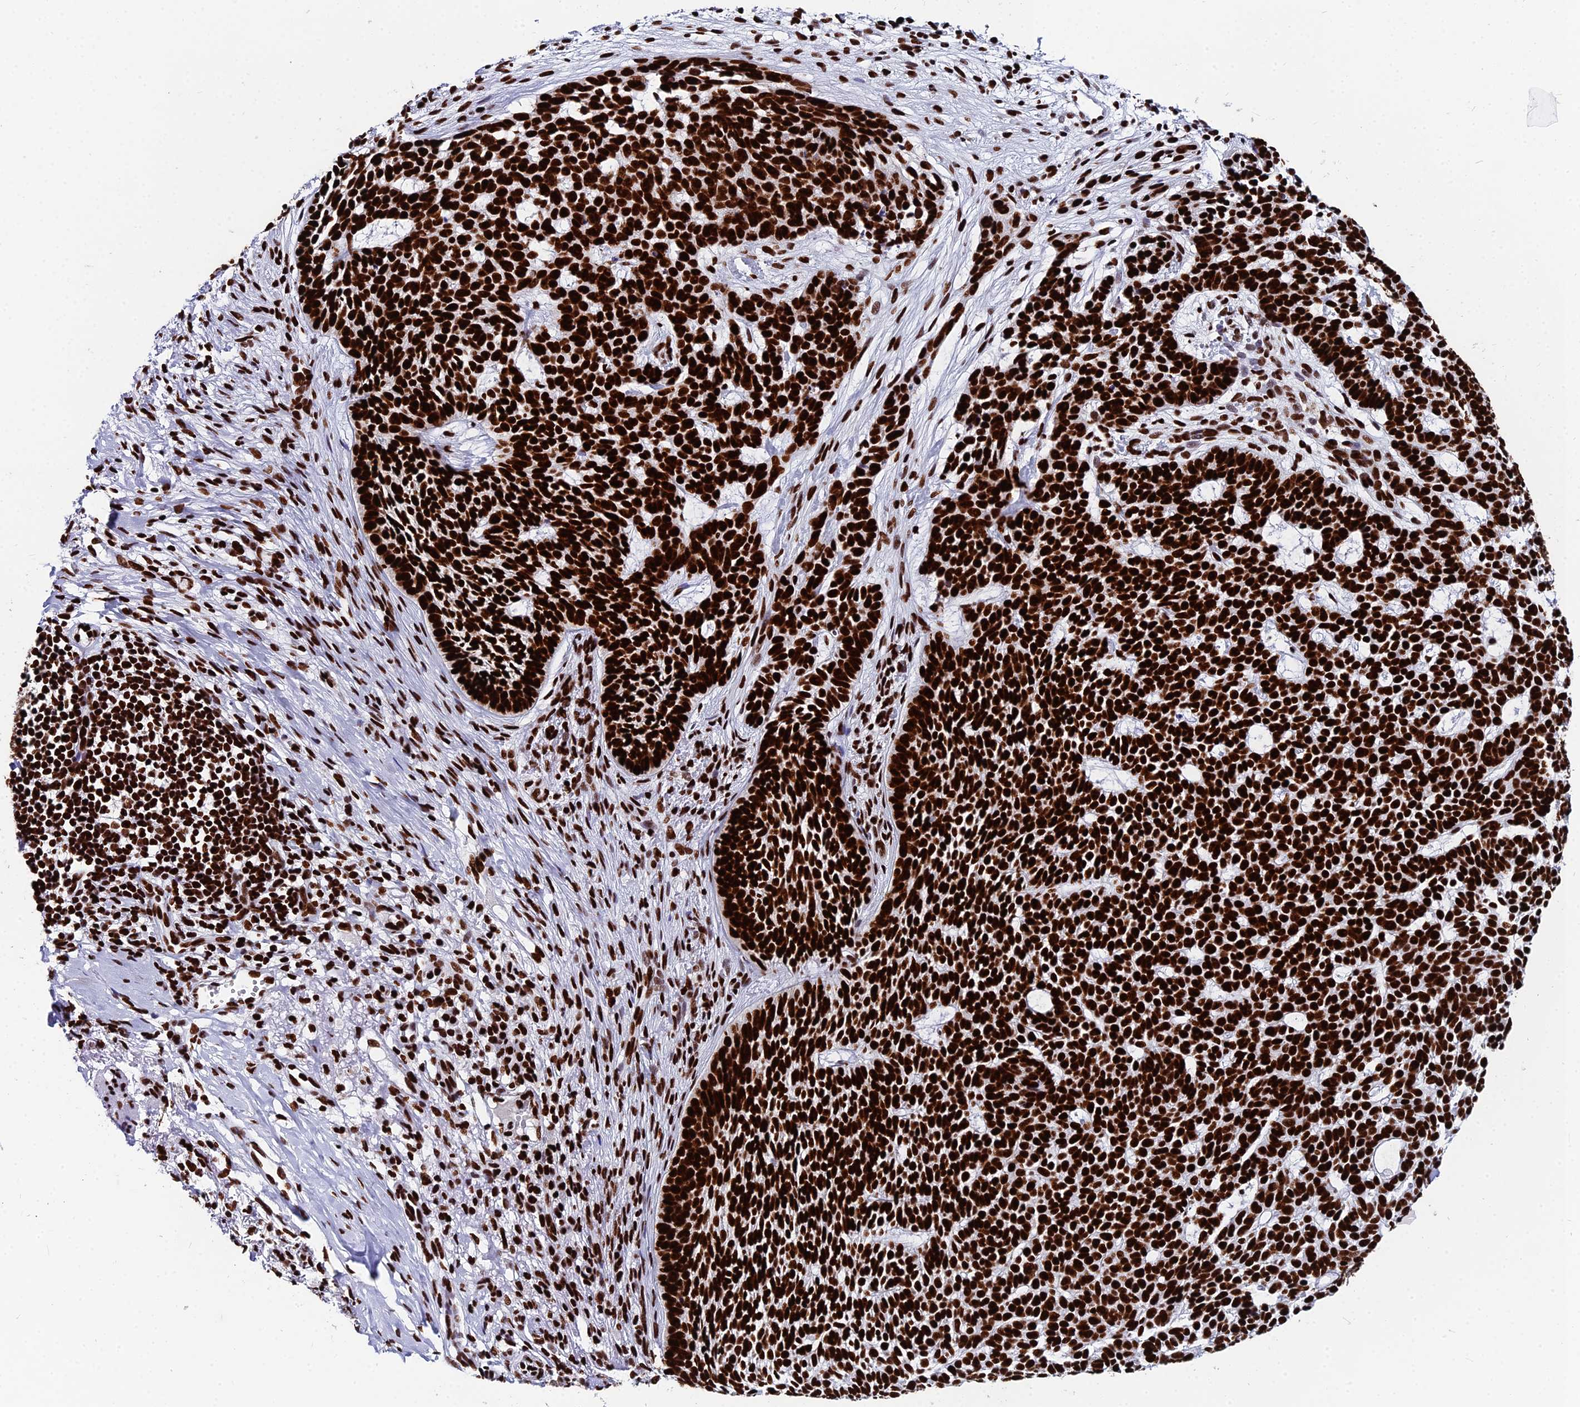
{"staining": {"intensity": "strong", "quantity": ">75%", "location": "nuclear"}, "tissue": "skin cancer", "cell_type": "Tumor cells", "image_type": "cancer", "snomed": [{"axis": "morphology", "description": "Basal cell carcinoma"}, {"axis": "topography", "description": "Skin"}], "caption": "Strong nuclear staining is seen in approximately >75% of tumor cells in skin cancer (basal cell carcinoma). Ihc stains the protein in brown and the nuclei are stained blue.", "gene": "HNRNPH1", "patient": {"sex": "female", "age": 78}}